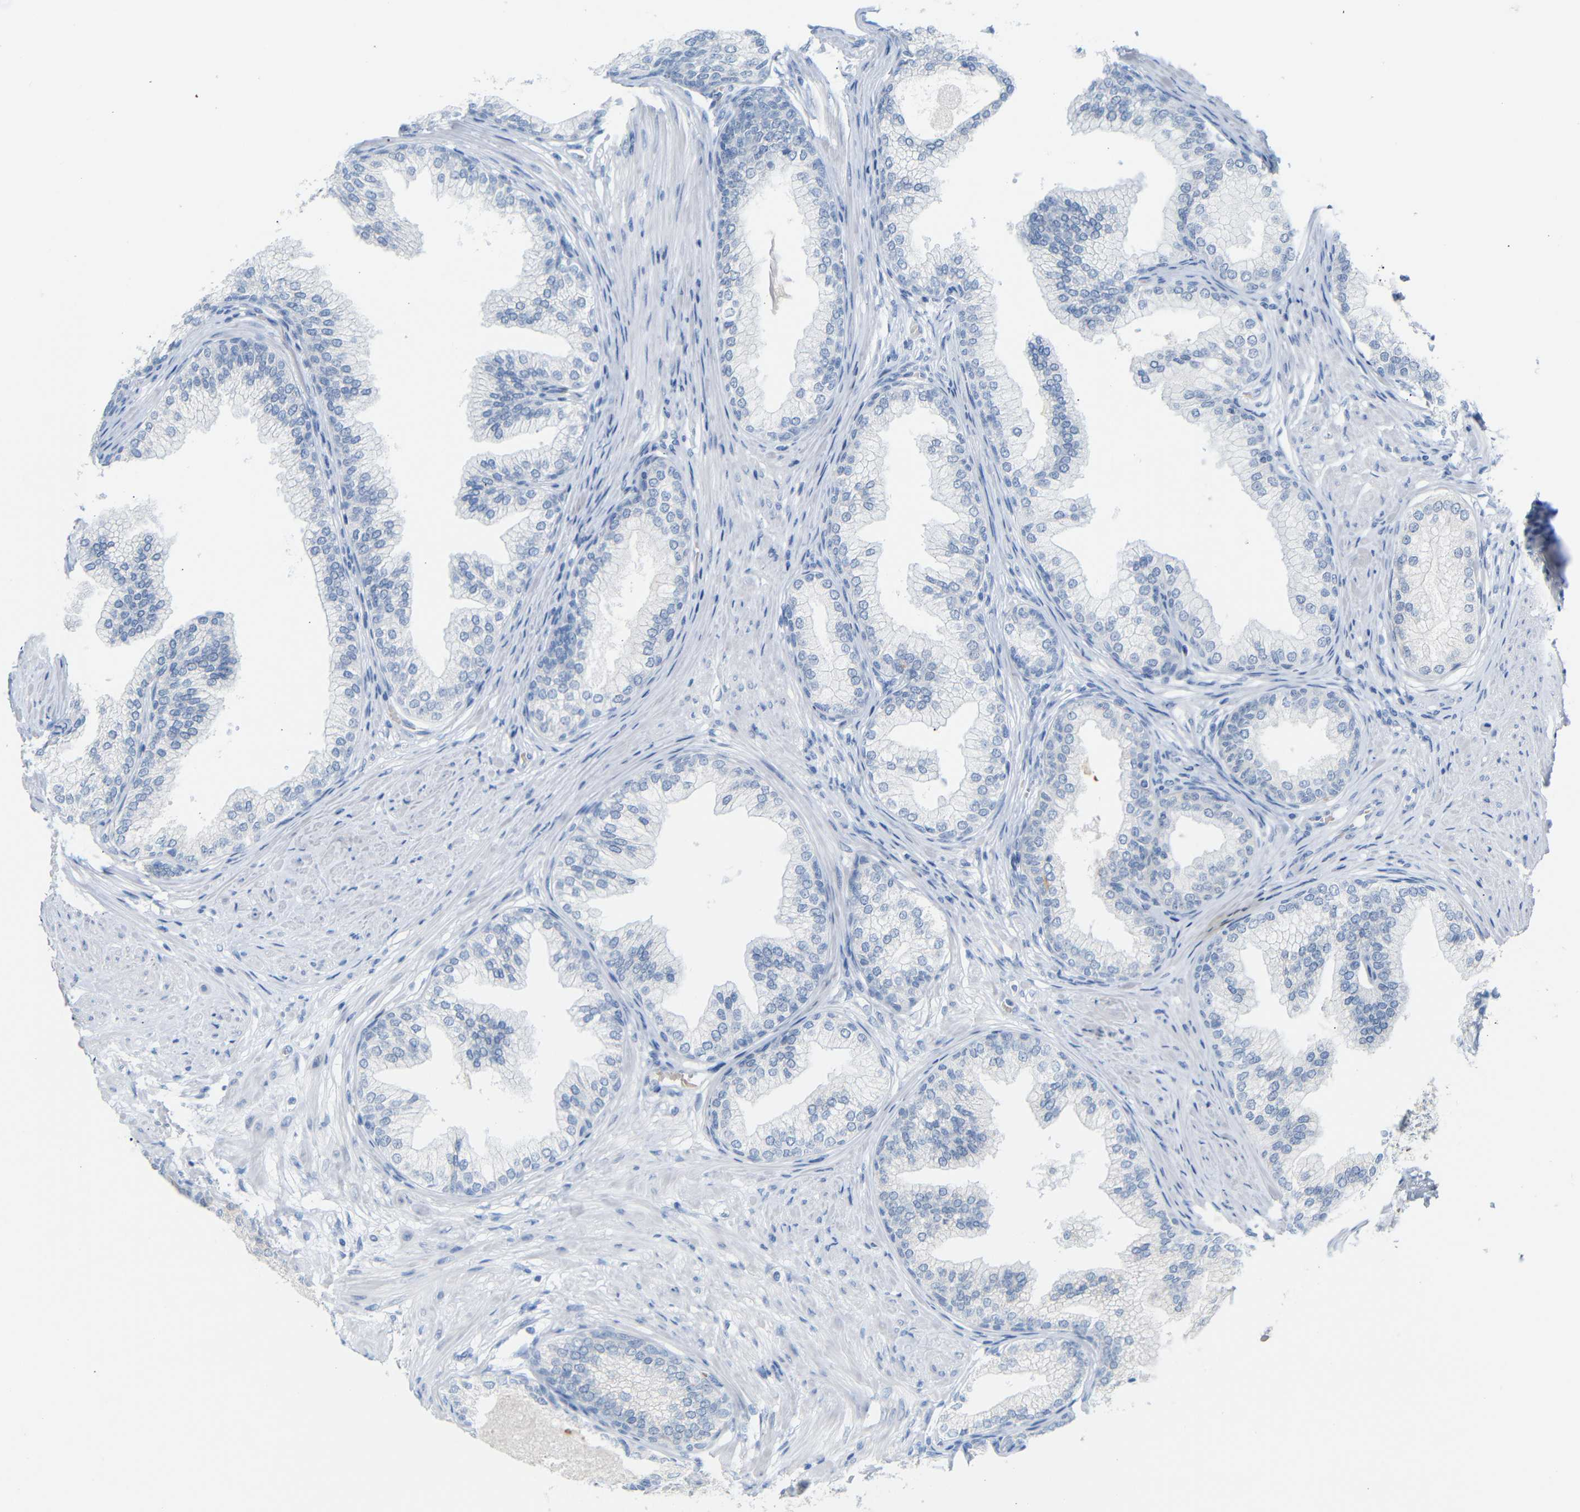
{"staining": {"intensity": "moderate", "quantity": "<25%", "location": "cytoplasmic/membranous"}, "tissue": "prostate", "cell_type": "Glandular cells", "image_type": "normal", "snomed": [{"axis": "morphology", "description": "Normal tissue, NOS"}, {"axis": "morphology", "description": "Urothelial carcinoma, Low grade"}, {"axis": "topography", "description": "Urinary bladder"}, {"axis": "topography", "description": "Prostate"}], "caption": "Immunohistochemistry histopathology image of benign prostate: prostate stained using IHC displays low levels of moderate protein expression localized specifically in the cytoplasmic/membranous of glandular cells, appearing as a cytoplasmic/membranous brown color.", "gene": "DYNAP", "patient": {"sex": "male", "age": 60}}